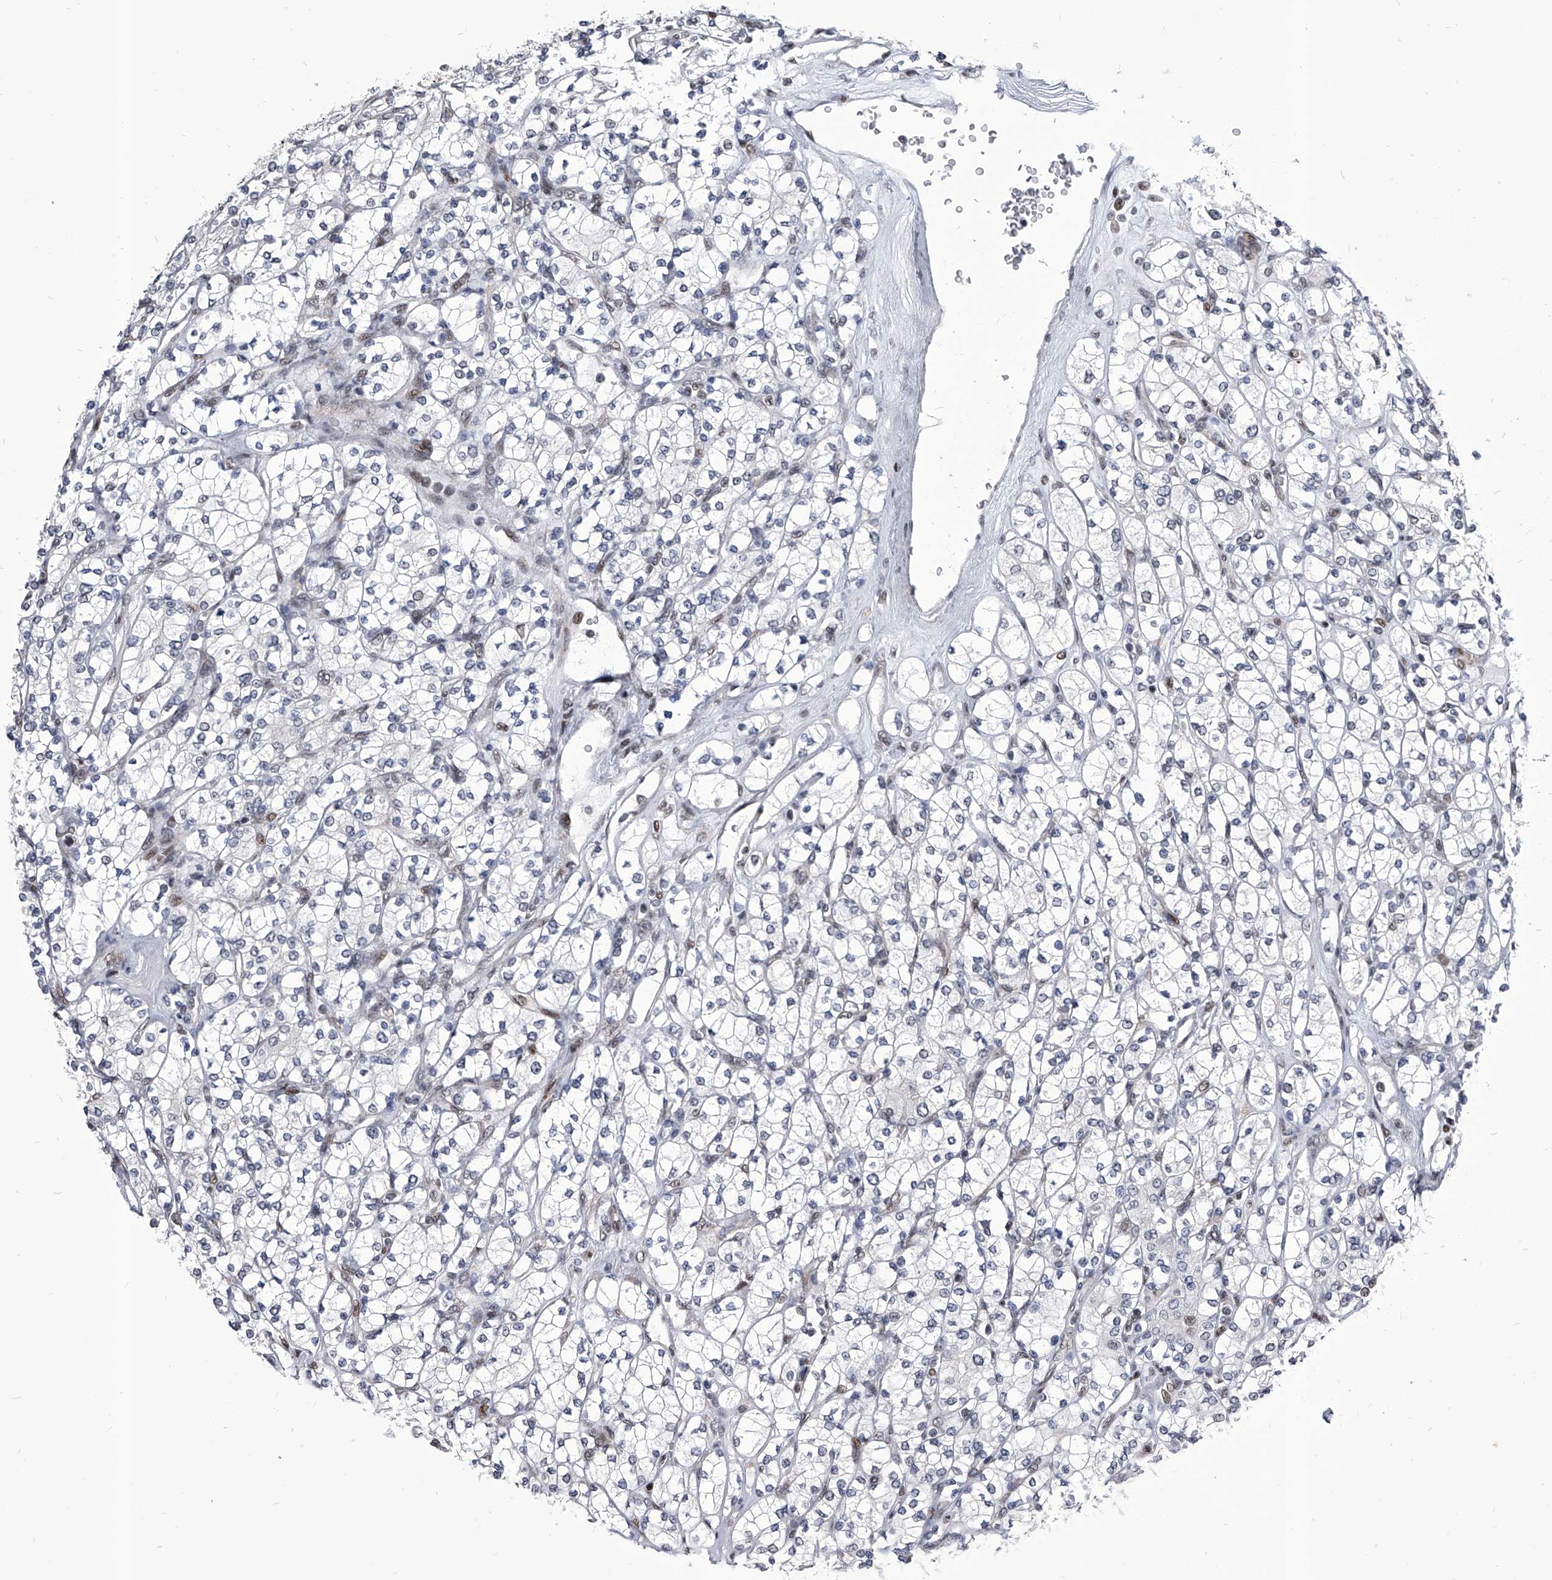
{"staining": {"intensity": "weak", "quantity": "<25%", "location": "nuclear"}, "tissue": "renal cancer", "cell_type": "Tumor cells", "image_type": "cancer", "snomed": [{"axis": "morphology", "description": "Adenocarcinoma, NOS"}, {"axis": "topography", "description": "Kidney"}], "caption": "A micrograph of renal cancer stained for a protein exhibits no brown staining in tumor cells.", "gene": "CMTR1", "patient": {"sex": "male", "age": 77}}